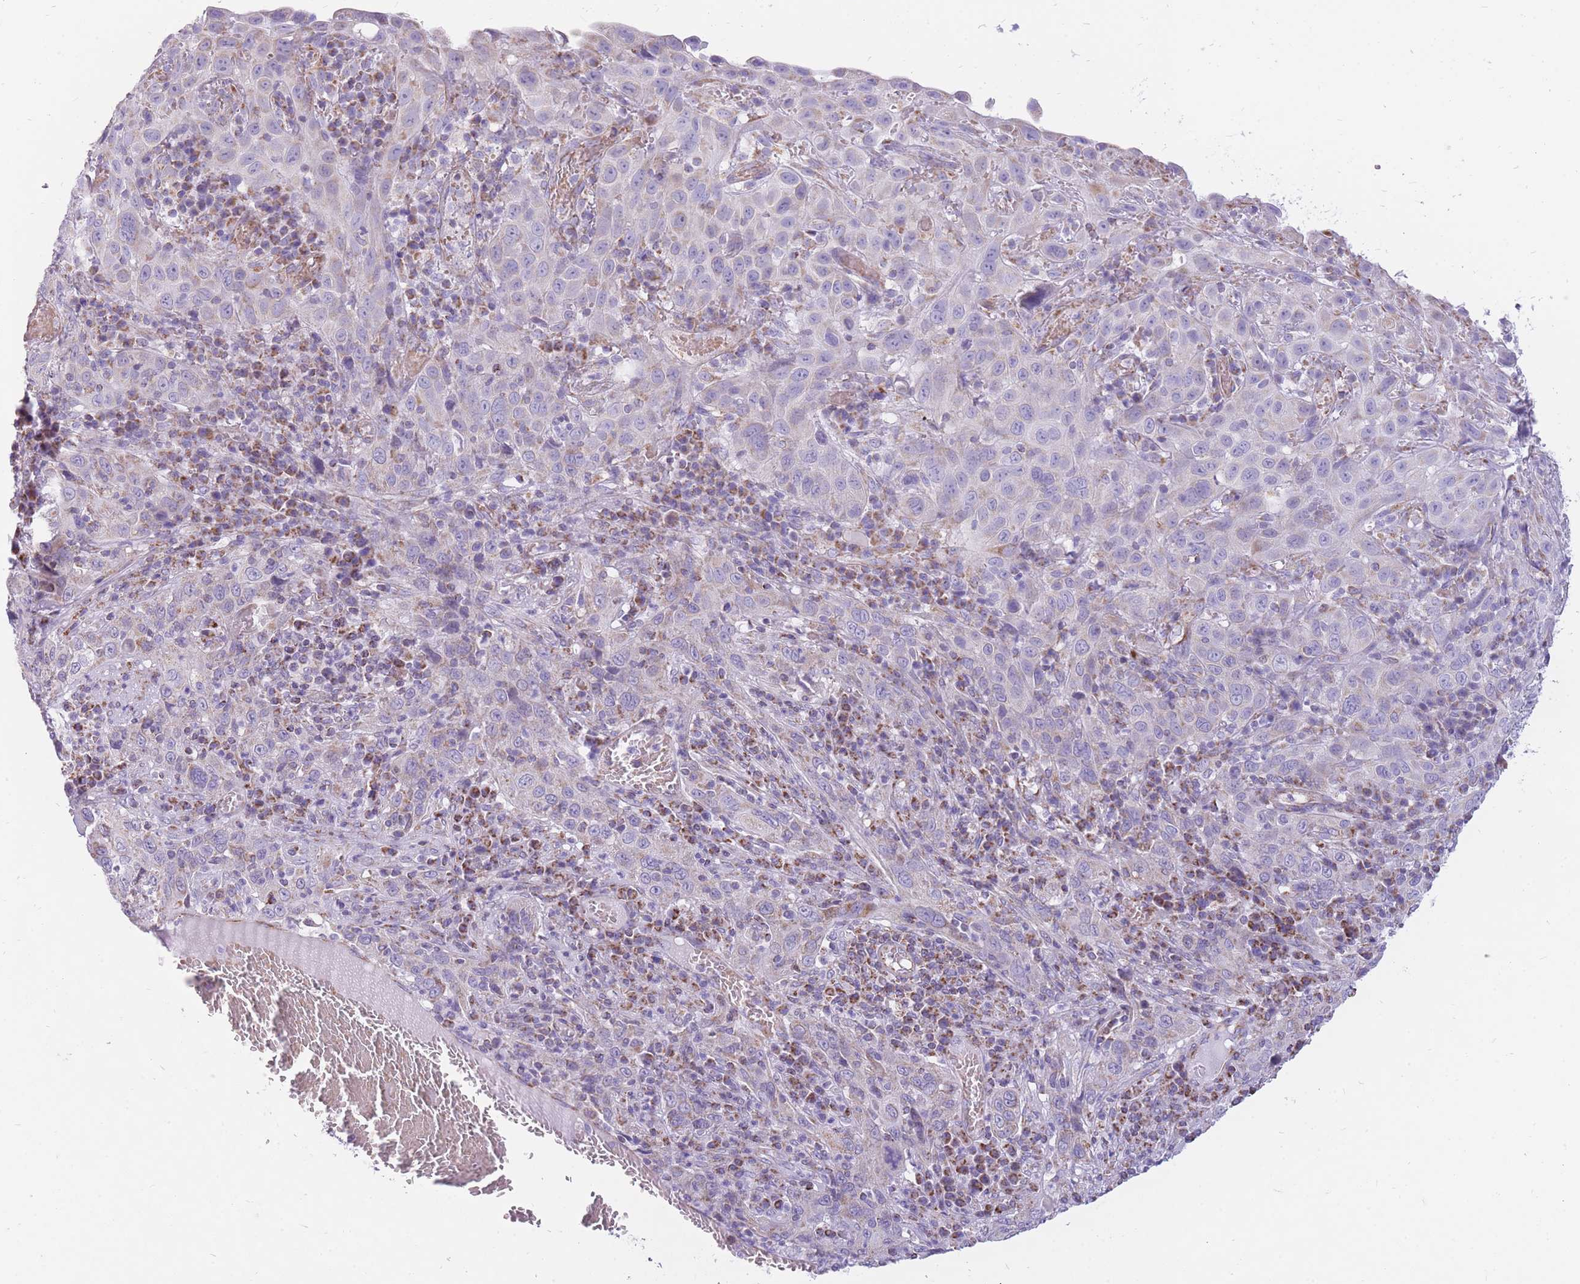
{"staining": {"intensity": "negative", "quantity": "none", "location": "none"}, "tissue": "cervical cancer", "cell_type": "Tumor cells", "image_type": "cancer", "snomed": [{"axis": "morphology", "description": "Squamous cell carcinoma, NOS"}, {"axis": "topography", "description": "Cervix"}], "caption": "DAB immunohistochemical staining of human cervical cancer (squamous cell carcinoma) shows no significant staining in tumor cells.", "gene": "PCSK1", "patient": {"sex": "female", "age": 46}}